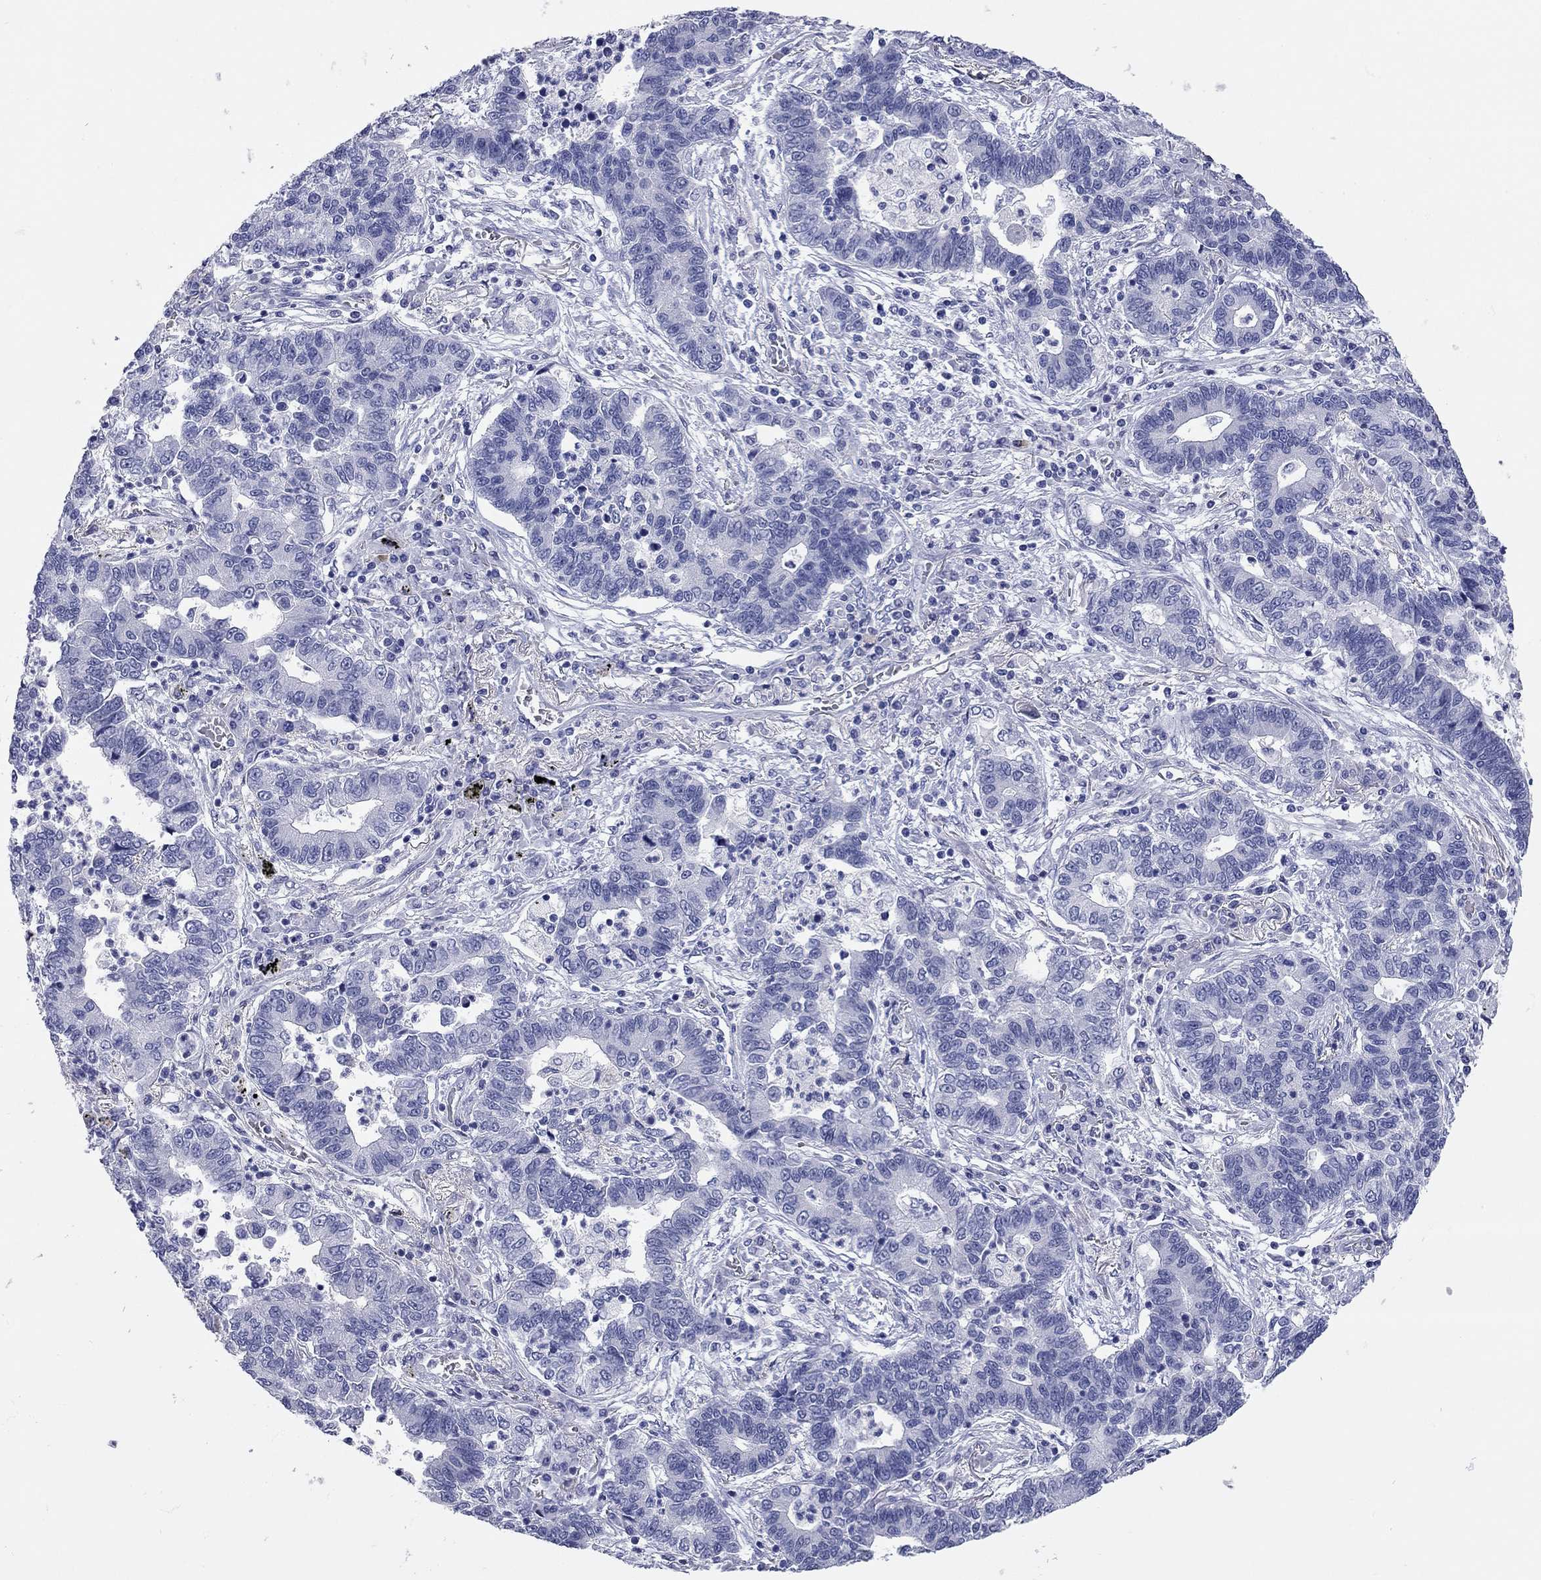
{"staining": {"intensity": "negative", "quantity": "none", "location": "none"}, "tissue": "lung cancer", "cell_type": "Tumor cells", "image_type": "cancer", "snomed": [{"axis": "morphology", "description": "Adenocarcinoma, NOS"}, {"axis": "topography", "description": "Lung"}], "caption": "This image is of lung cancer stained with immunohistochemistry to label a protein in brown with the nuclei are counter-stained blue. There is no staining in tumor cells.", "gene": "TMEM221", "patient": {"sex": "female", "age": 57}}